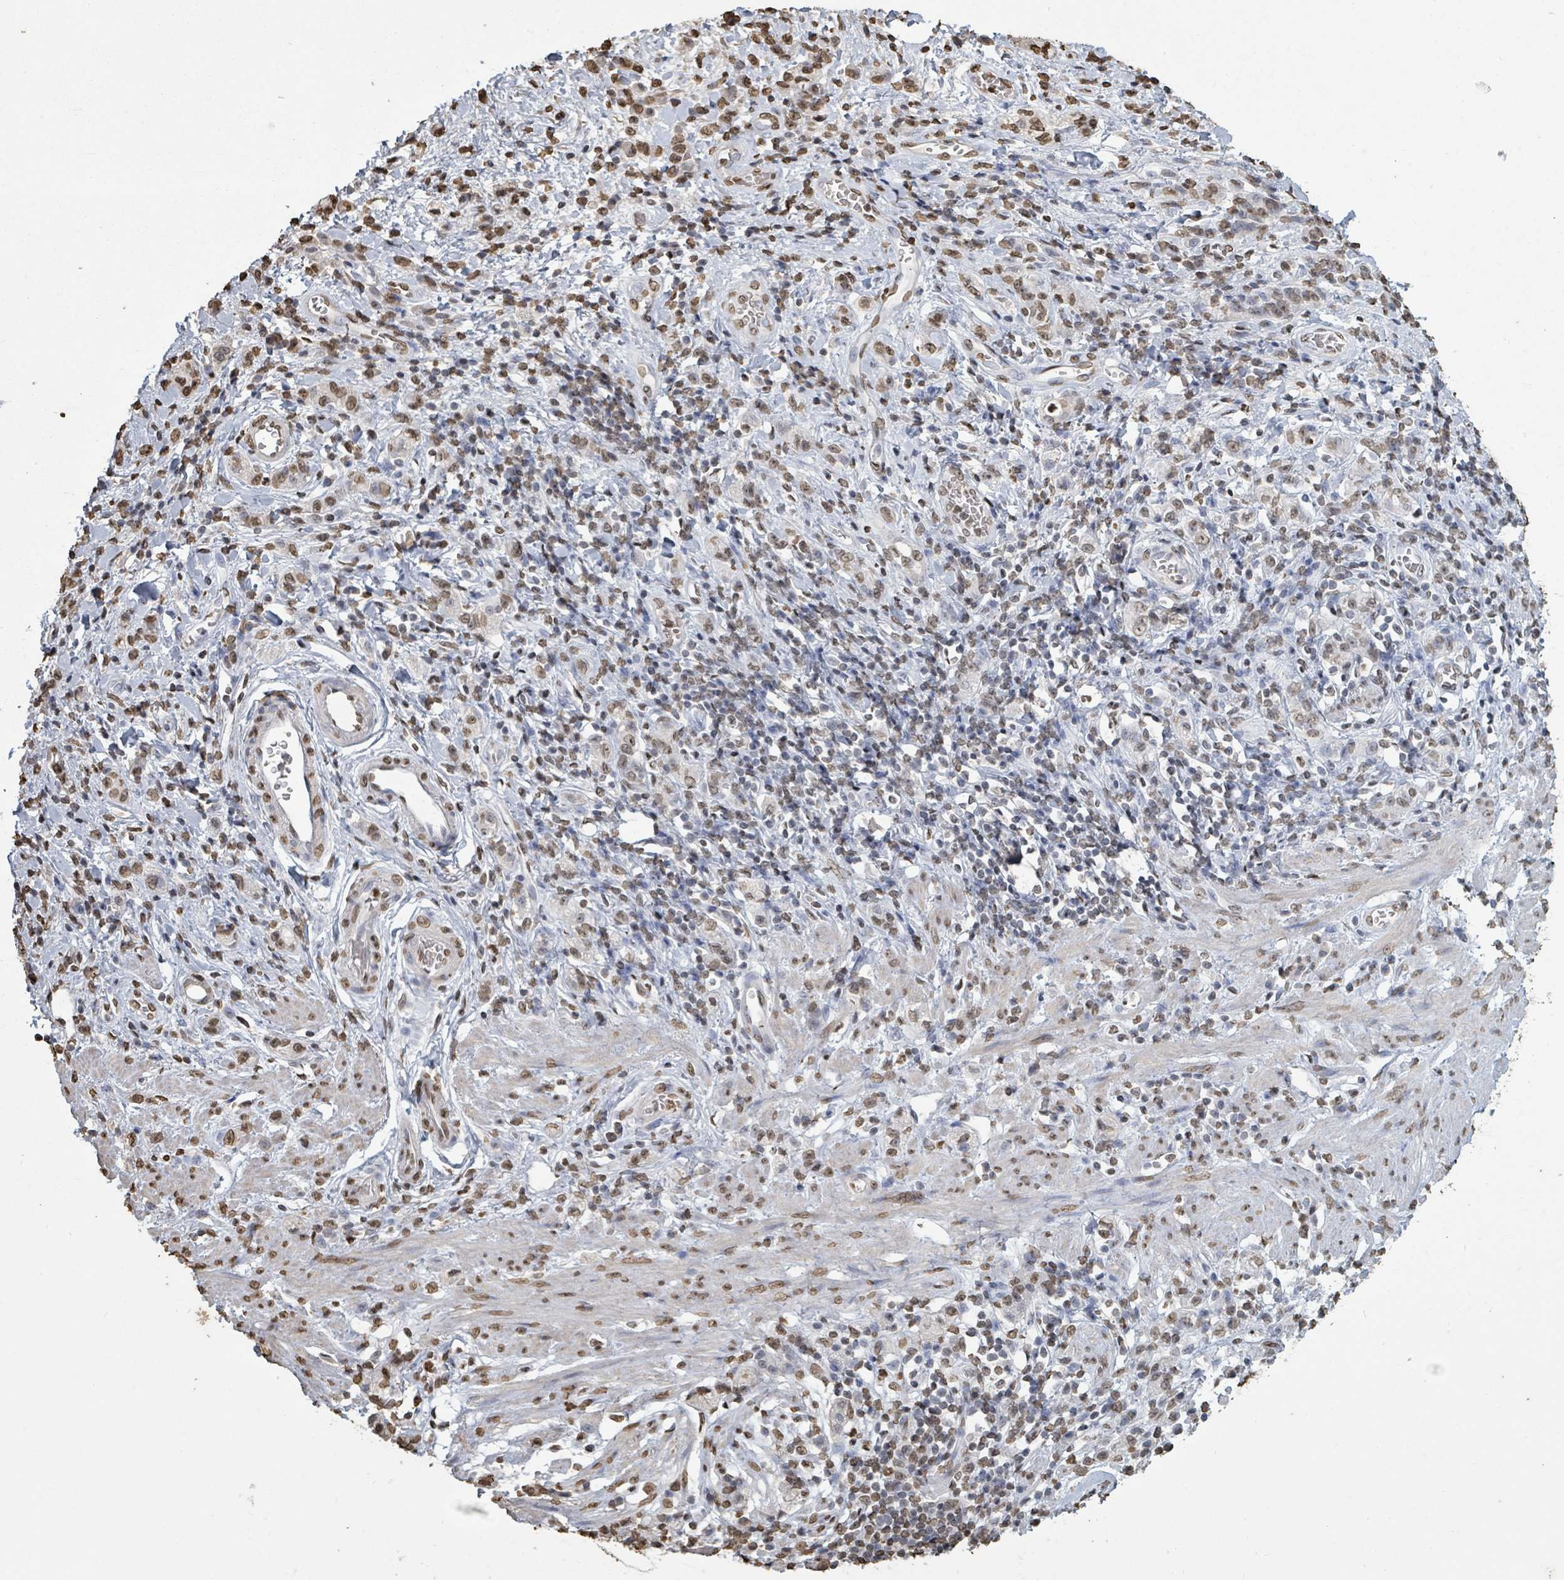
{"staining": {"intensity": "weak", "quantity": ">75%", "location": "nuclear"}, "tissue": "stomach cancer", "cell_type": "Tumor cells", "image_type": "cancer", "snomed": [{"axis": "morphology", "description": "Adenocarcinoma, NOS"}, {"axis": "topography", "description": "Stomach"}], "caption": "A photomicrograph of stomach adenocarcinoma stained for a protein displays weak nuclear brown staining in tumor cells.", "gene": "MRPS12", "patient": {"sex": "male", "age": 77}}